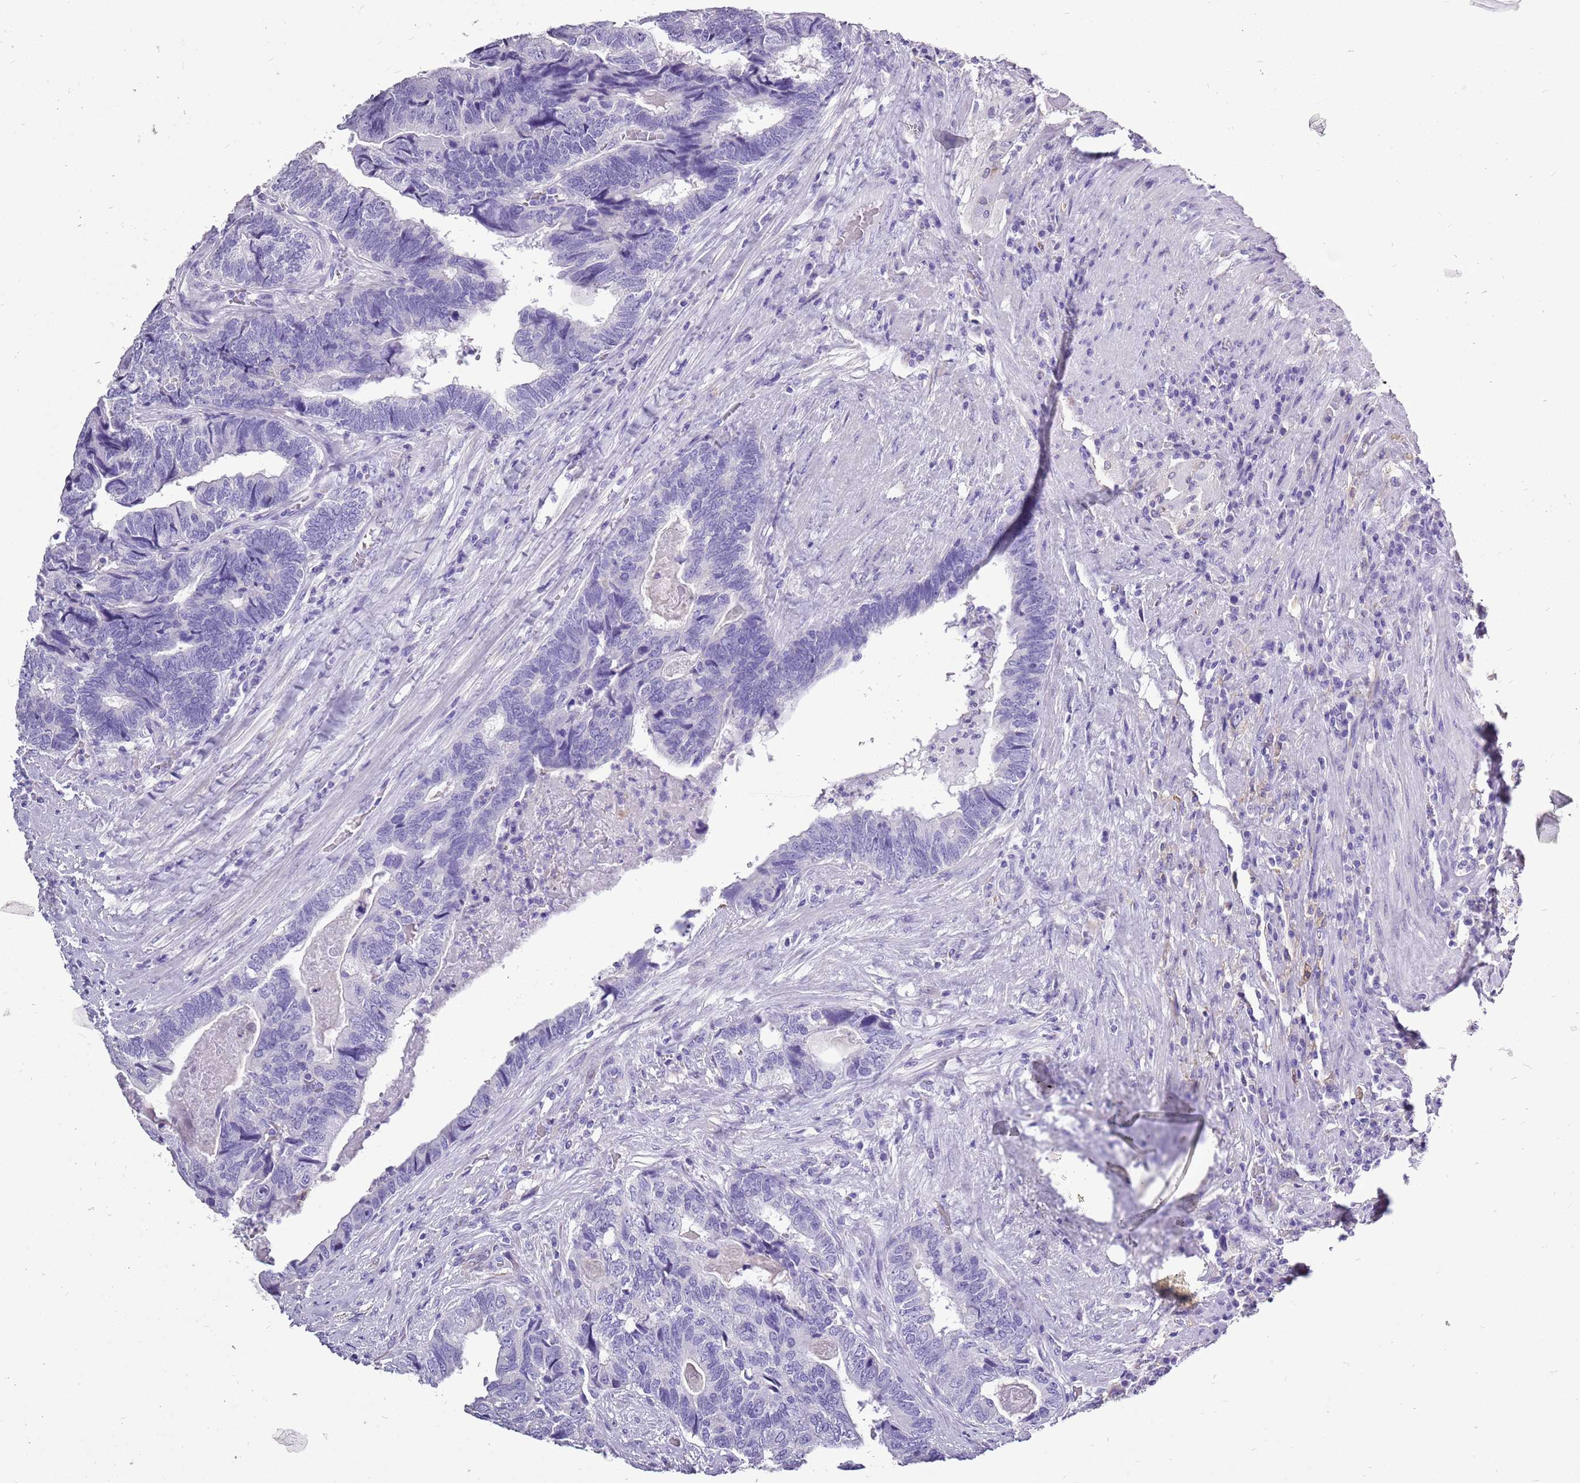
{"staining": {"intensity": "negative", "quantity": "none", "location": "none"}, "tissue": "colorectal cancer", "cell_type": "Tumor cells", "image_type": "cancer", "snomed": [{"axis": "morphology", "description": "Adenocarcinoma, NOS"}, {"axis": "topography", "description": "Colon"}], "caption": "Histopathology image shows no significant protein expression in tumor cells of colorectal cancer (adenocarcinoma). The staining was performed using DAB (3,3'-diaminobenzidine) to visualize the protein expression in brown, while the nuclei were stained in blue with hematoxylin (Magnification: 20x).", "gene": "ACSS3", "patient": {"sex": "female", "age": 67}}